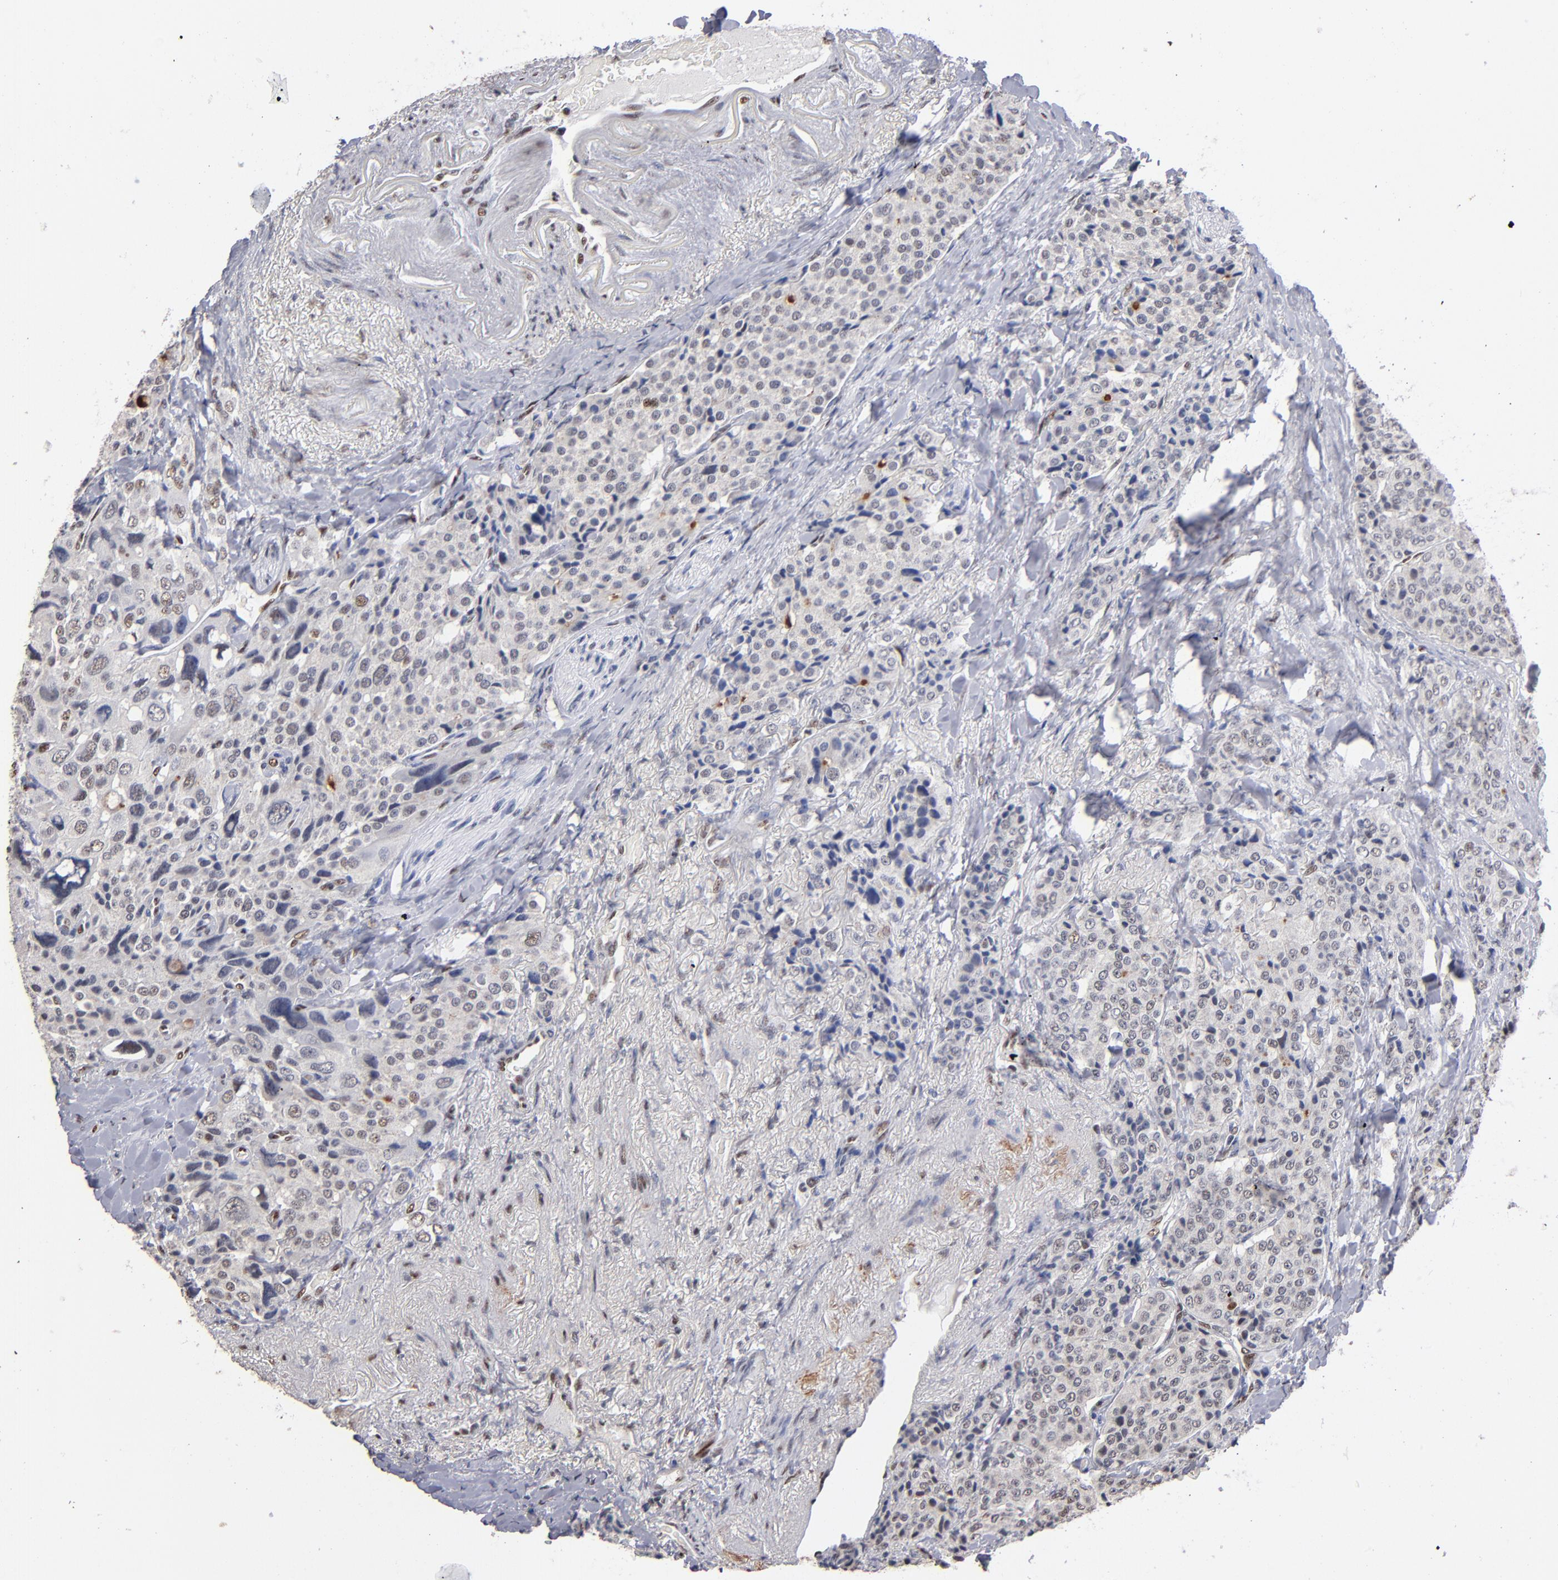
{"staining": {"intensity": "weak", "quantity": "<25%", "location": "cytoplasmic/membranous"}, "tissue": "carcinoid", "cell_type": "Tumor cells", "image_type": "cancer", "snomed": [{"axis": "morphology", "description": "Carcinoid, malignant, NOS"}, {"axis": "topography", "description": "Colon"}], "caption": "This image is of carcinoid (malignant) stained with IHC to label a protein in brown with the nuclei are counter-stained blue. There is no staining in tumor cells.", "gene": "MN1", "patient": {"sex": "female", "age": 61}}